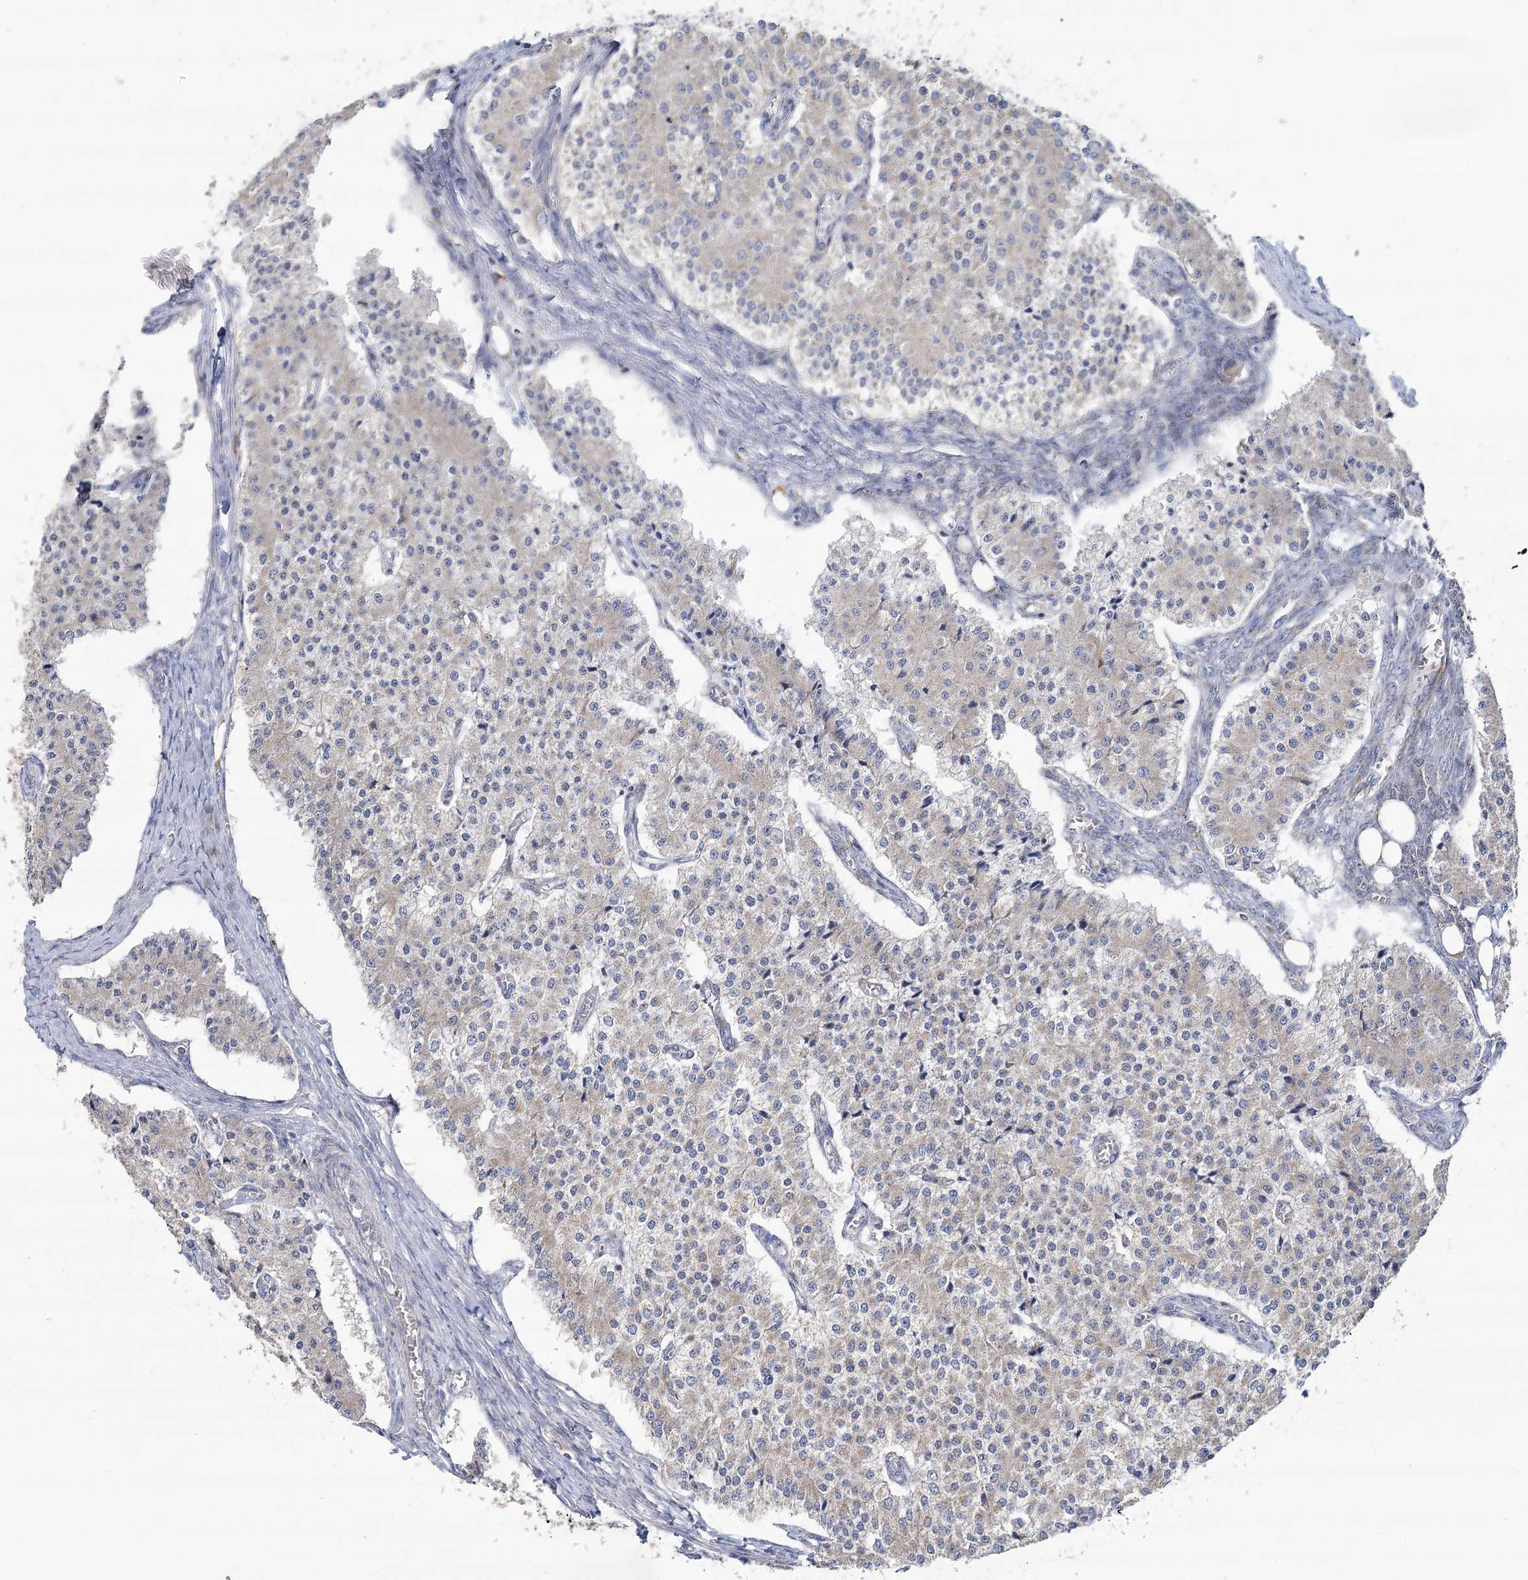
{"staining": {"intensity": "weak", "quantity": "25%-75%", "location": "cytoplasmic/membranous"}, "tissue": "carcinoid", "cell_type": "Tumor cells", "image_type": "cancer", "snomed": [{"axis": "morphology", "description": "Carcinoid, malignant, NOS"}, {"axis": "topography", "description": "Colon"}], "caption": "Carcinoid tissue displays weak cytoplasmic/membranous positivity in about 25%-75% of tumor cells, visualized by immunohistochemistry. (brown staining indicates protein expression, while blue staining denotes nuclei).", "gene": "SNX7", "patient": {"sex": "female", "age": 52}}